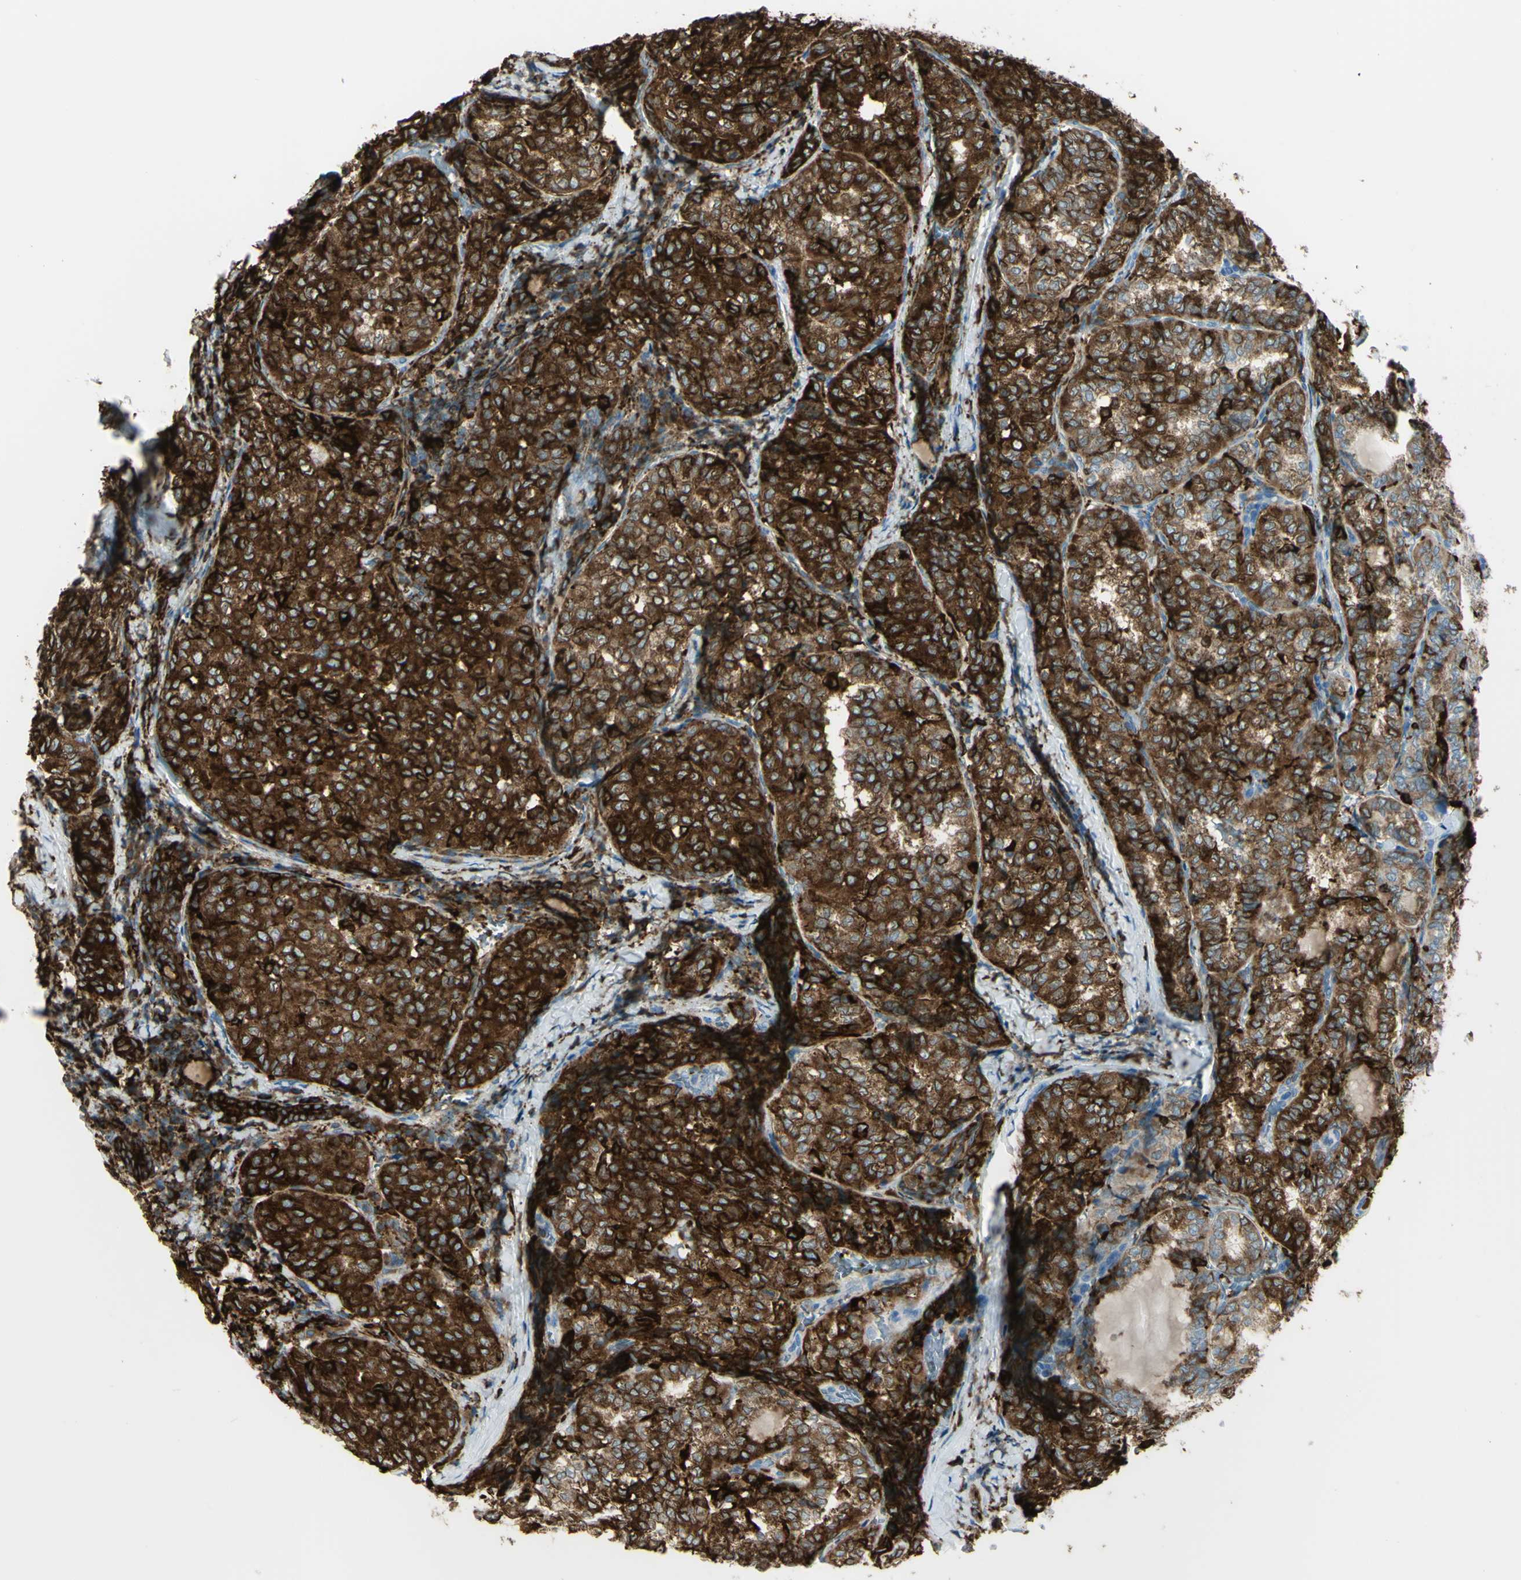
{"staining": {"intensity": "strong", "quantity": ">75%", "location": "cytoplasmic/membranous"}, "tissue": "thyroid cancer", "cell_type": "Tumor cells", "image_type": "cancer", "snomed": [{"axis": "morphology", "description": "Normal tissue, NOS"}, {"axis": "morphology", "description": "Papillary adenocarcinoma, NOS"}, {"axis": "topography", "description": "Thyroid gland"}], "caption": "An image of papillary adenocarcinoma (thyroid) stained for a protein demonstrates strong cytoplasmic/membranous brown staining in tumor cells.", "gene": "CD74", "patient": {"sex": "female", "age": 30}}